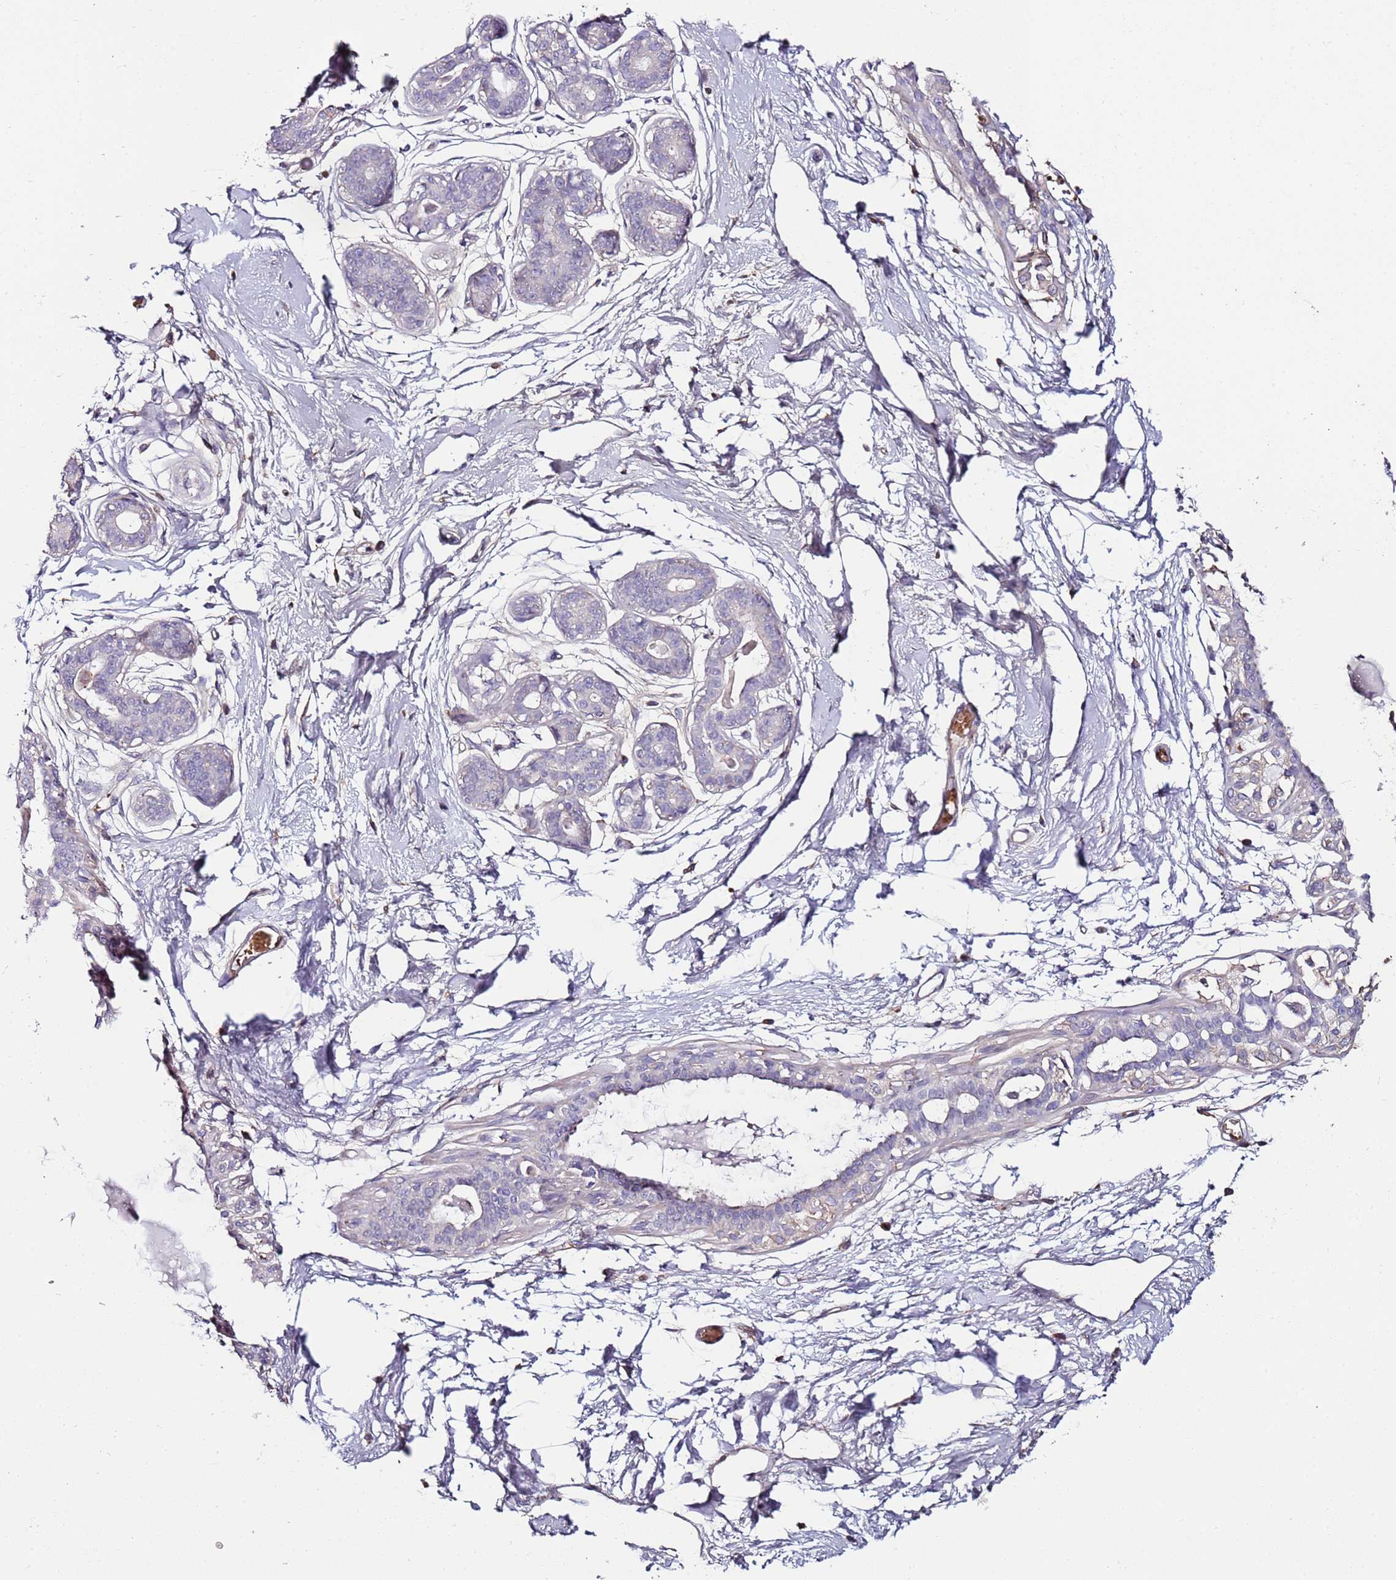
{"staining": {"intensity": "negative", "quantity": "none", "location": "none"}, "tissue": "breast", "cell_type": "Adipocytes", "image_type": "normal", "snomed": [{"axis": "morphology", "description": "Normal tissue, NOS"}, {"axis": "topography", "description": "Breast"}], "caption": "Image shows no protein expression in adipocytes of benign breast.", "gene": "C3orf80", "patient": {"sex": "female", "age": 45}}